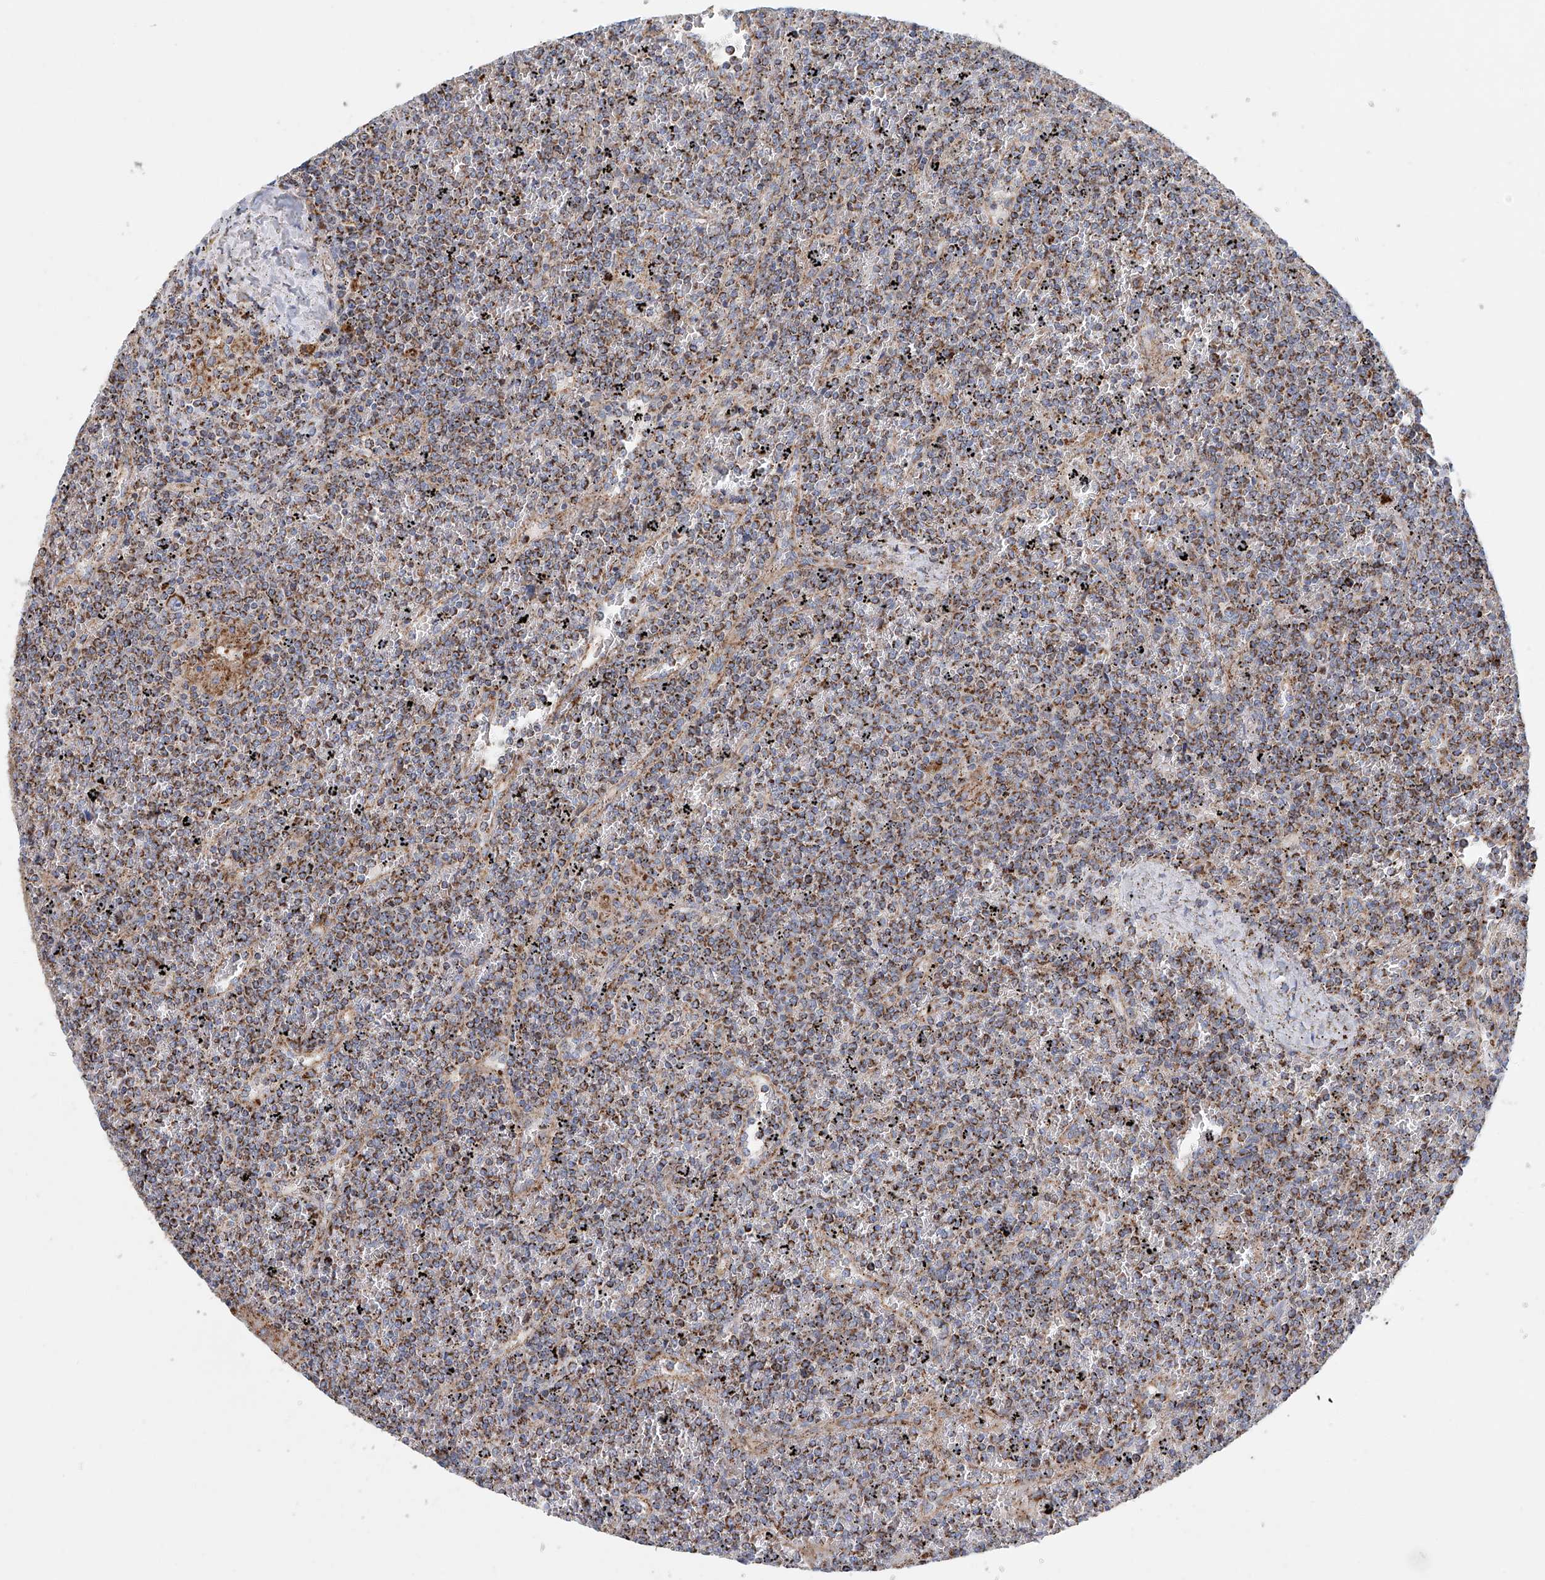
{"staining": {"intensity": "moderate", "quantity": ">75%", "location": "cytoplasmic/membranous"}, "tissue": "lymphoma", "cell_type": "Tumor cells", "image_type": "cancer", "snomed": [{"axis": "morphology", "description": "Malignant lymphoma, non-Hodgkin's type, Low grade"}, {"axis": "topography", "description": "Spleen"}], "caption": "Lymphoma was stained to show a protein in brown. There is medium levels of moderate cytoplasmic/membranous positivity in about >75% of tumor cells. The staining was performed using DAB to visualize the protein expression in brown, while the nuclei were stained in blue with hematoxylin (Magnification: 20x).", "gene": "MCL1", "patient": {"sex": "female", "age": 19}}